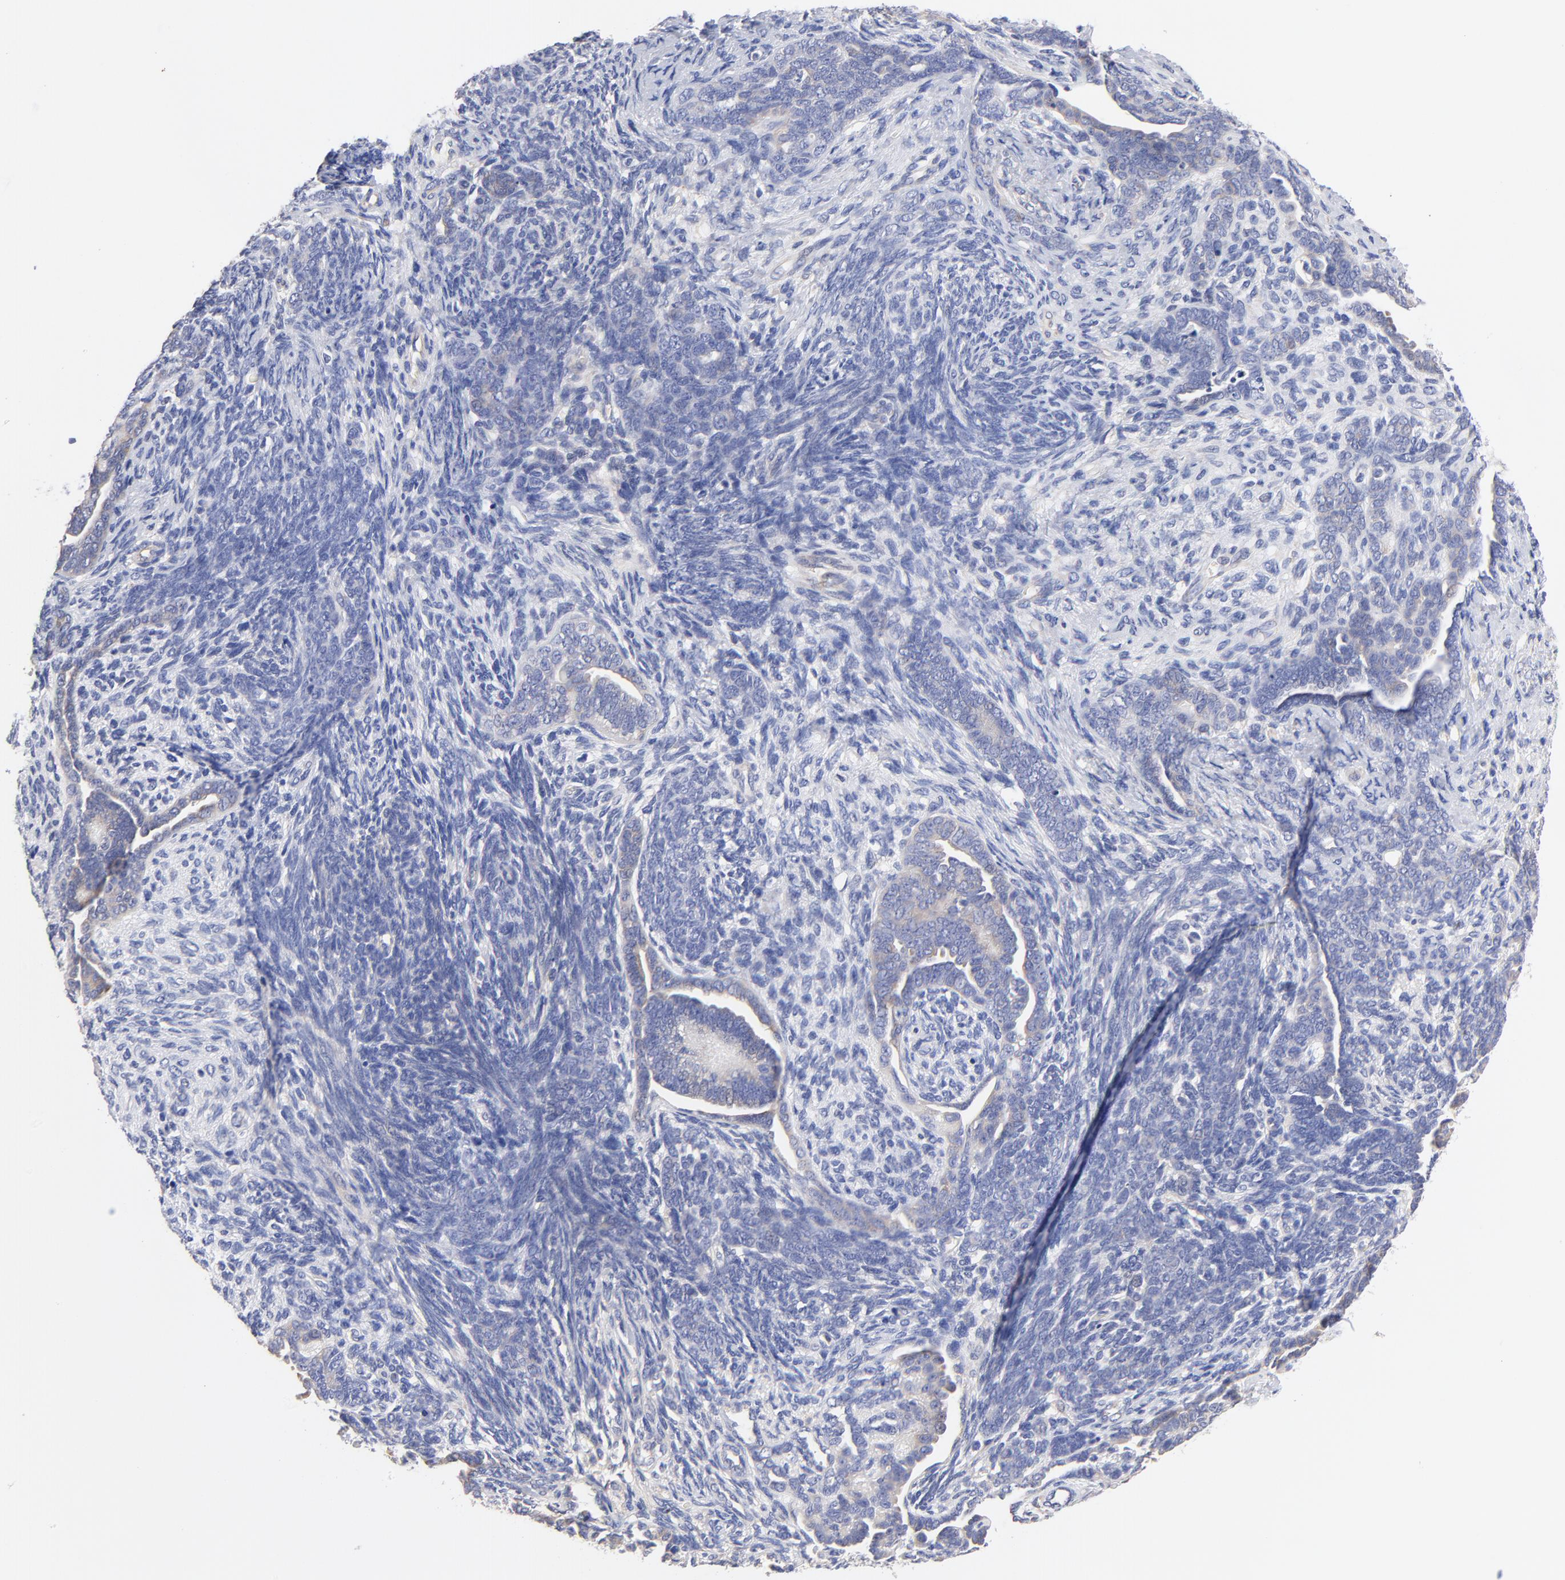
{"staining": {"intensity": "weak", "quantity": ">75%", "location": "cytoplasmic/membranous"}, "tissue": "endometrial cancer", "cell_type": "Tumor cells", "image_type": "cancer", "snomed": [{"axis": "morphology", "description": "Neoplasm, malignant, NOS"}, {"axis": "topography", "description": "Endometrium"}], "caption": "Immunohistochemistry histopathology image of neoplastic tissue: human endometrial malignant neoplasm stained using immunohistochemistry reveals low levels of weak protein expression localized specifically in the cytoplasmic/membranous of tumor cells, appearing as a cytoplasmic/membranous brown color.", "gene": "HS3ST1", "patient": {"sex": "female", "age": 74}}